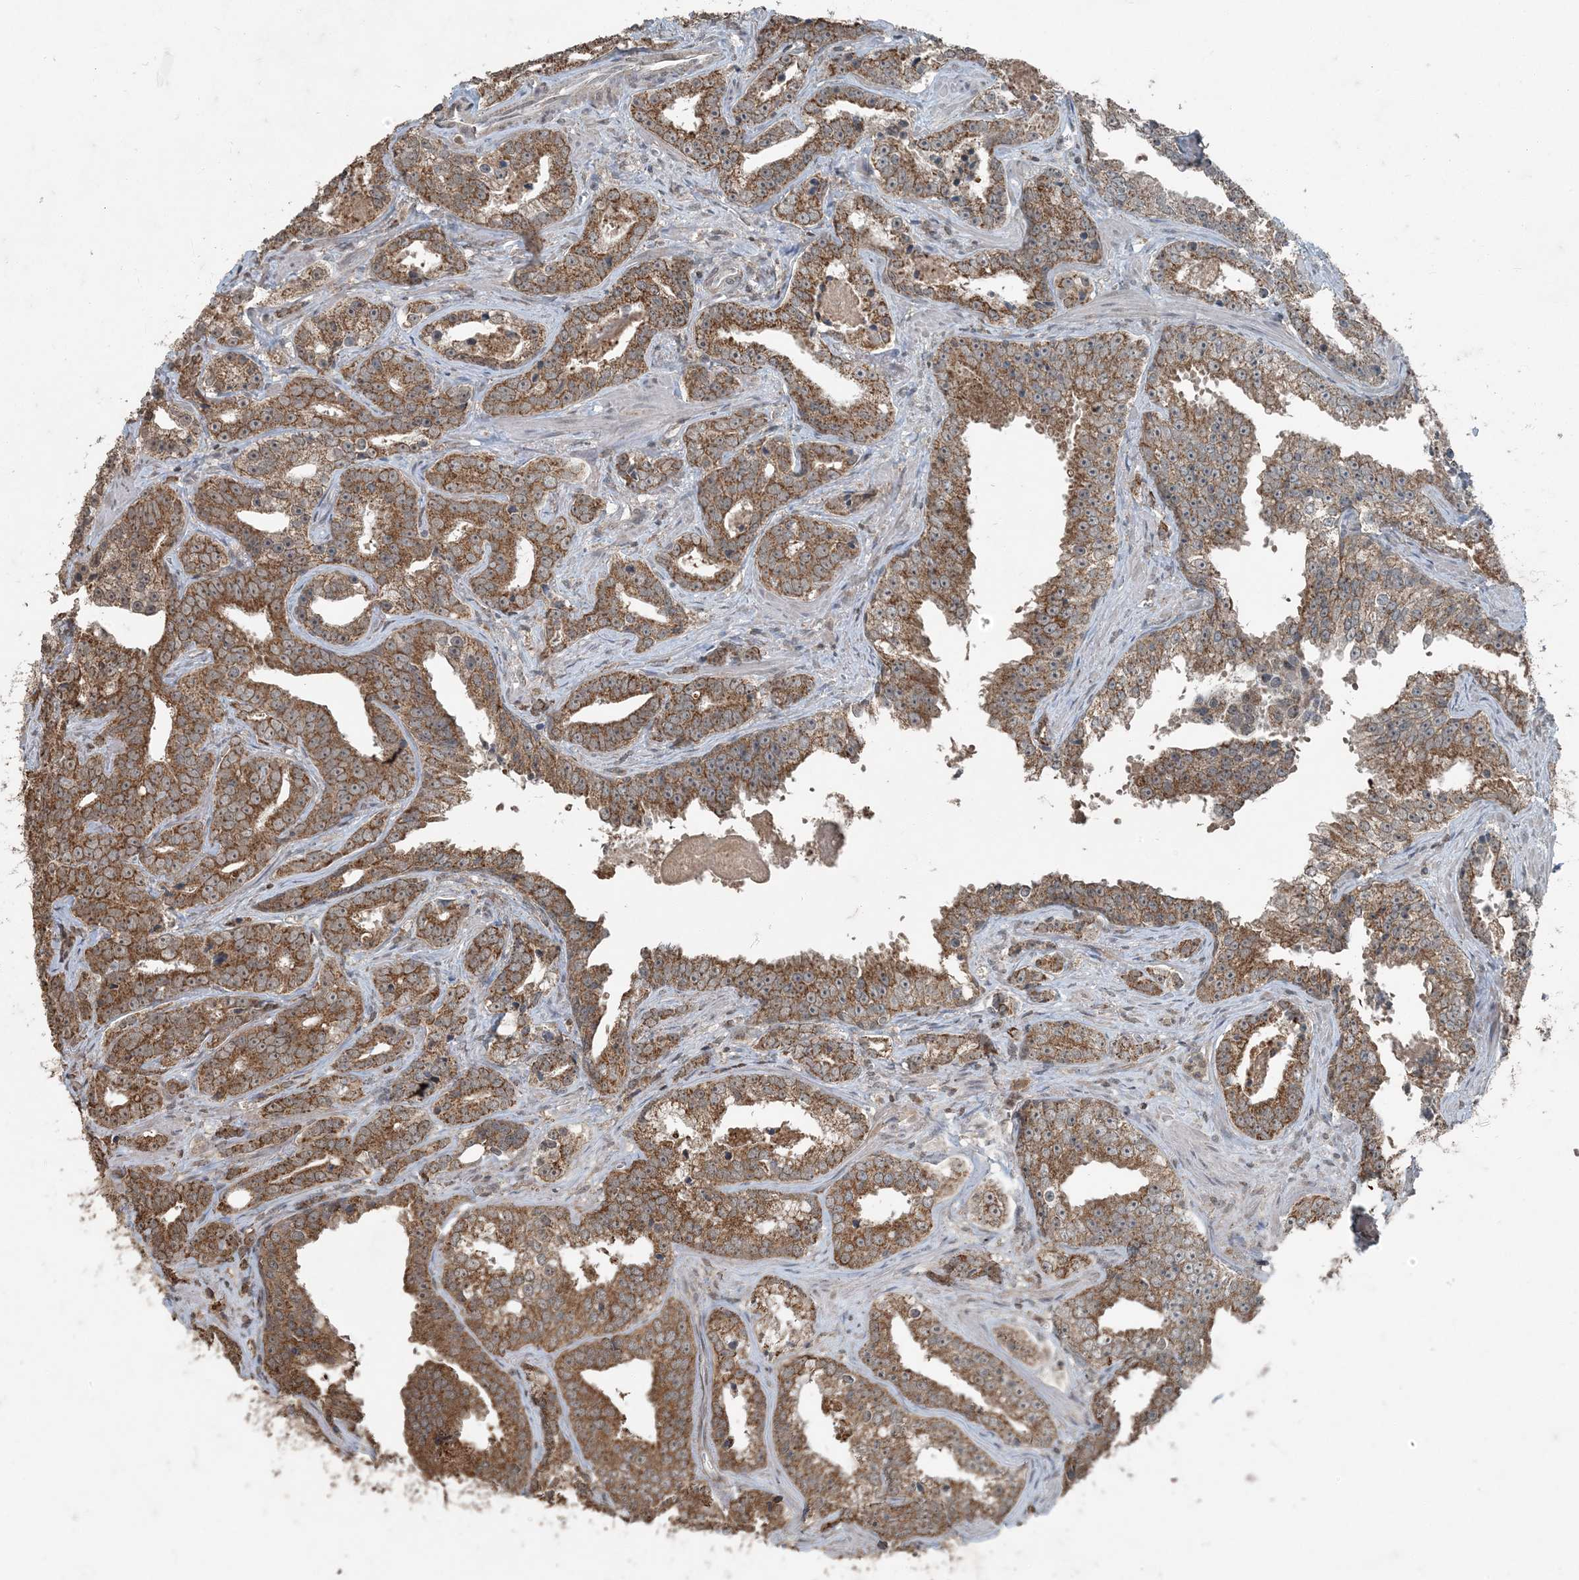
{"staining": {"intensity": "moderate", "quantity": ">75%", "location": "cytoplasmic/membranous"}, "tissue": "prostate cancer", "cell_type": "Tumor cells", "image_type": "cancer", "snomed": [{"axis": "morphology", "description": "Adenocarcinoma, High grade"}, {"axis": "topography", "description": "Prostate"}], "caption": "DAB immunohistochemical staining of human high-grade adenocarcinoma (prostate) exhibits moderate cytoplasmic/membranous protein staining in about >75% of tumor cells.", "gene": "GNL1", "patient": {"sex": "male", "age": 62}}